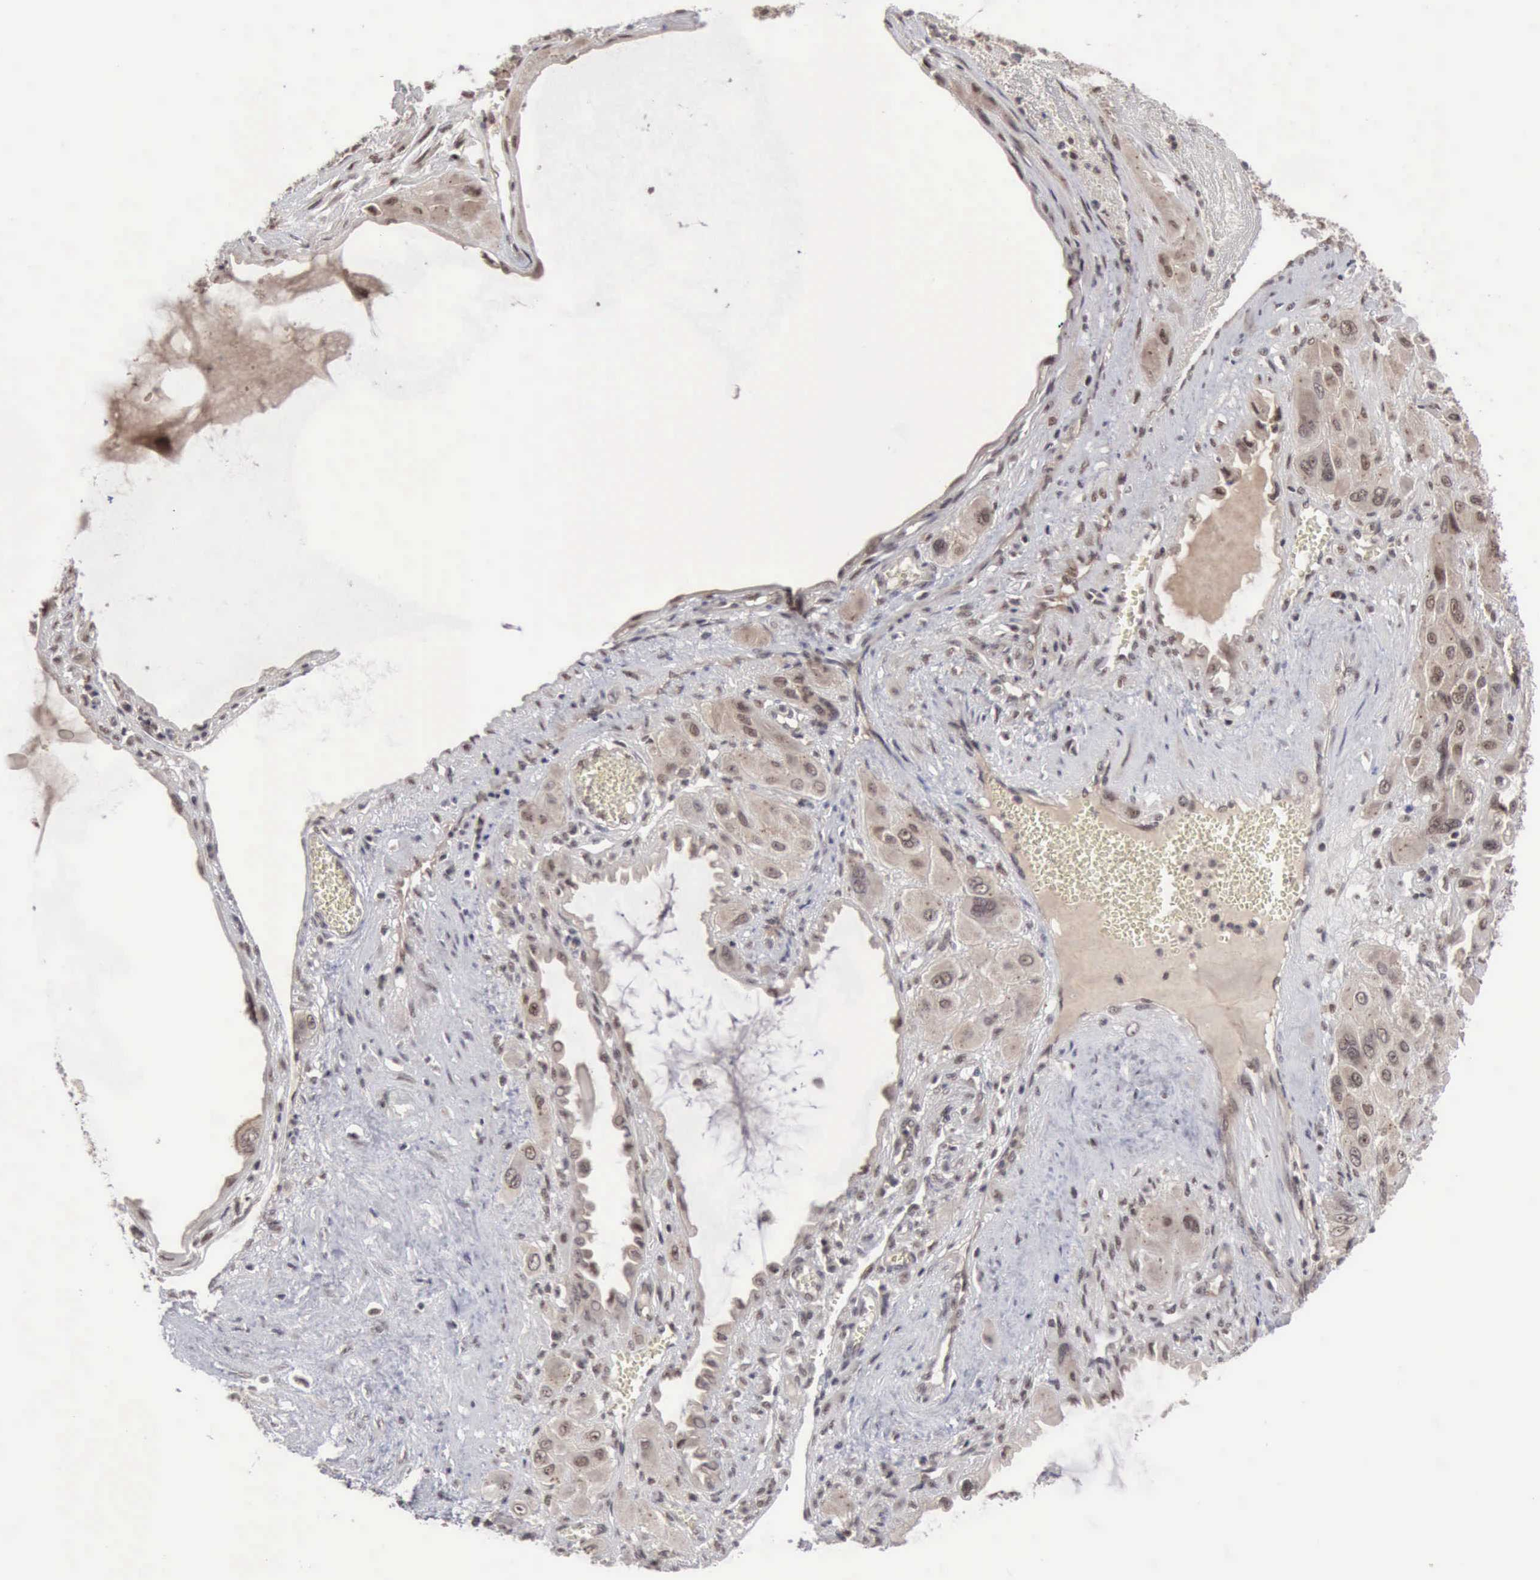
{"staining": {"intensity": "weak", "quantity": "25%-75%", "location": "nuclear"}, "tissue": "cervical cancer", "cell_type": "Tumor cells", "image_type": "cancer", "snomed": [{"axis": "morphology", "description": "Squamous cell carcinoma, NOS"}, {"axis": "topography", "description": "Cervix"}], "caption": "Cervical cancer (squamous cell carcinoma) stained for a protein exhibits weak nuclear positivity in tumor cells. The staining was performed using DAB (3,3'-diaminobenzidine), with brown indicating positive protein expression. Nuclei are stained blue with hematoxylin.", "gene": "CDKN2A", "patient": {"sex": "female", "age": 34}}